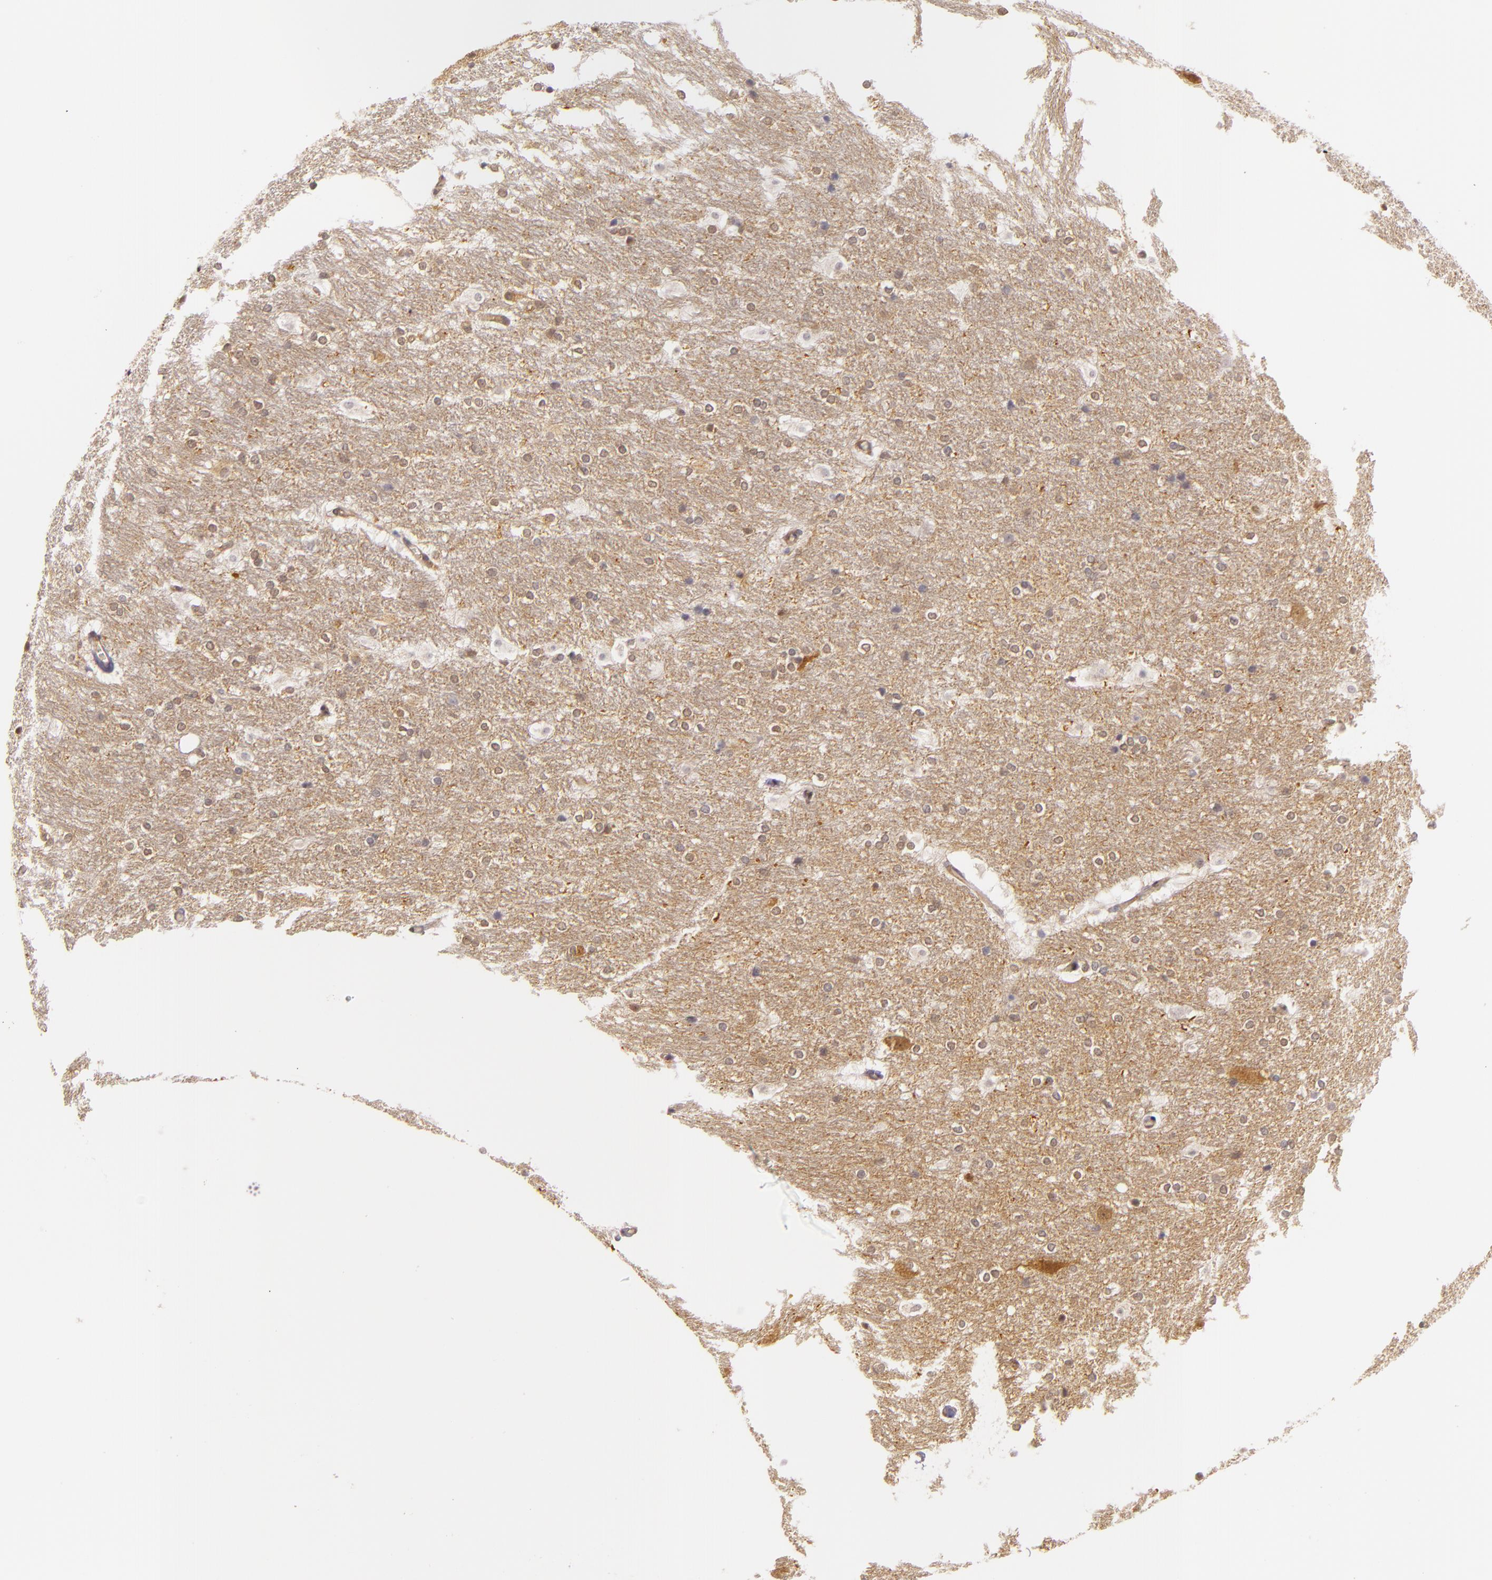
{"staining": {"intensity": "negative", "quantity": "none", "location": "none"}, "tissue": "hippocampus", "cell_type": "Glial cells", "image_type": "normal", "snomed": [{"axis": "morphology", "description": "Normal tissue, NOS"}, {"axis": "topography", "description": "Hippocampus"}], "caption": "High magnification brightfield microscopy of normal hippocampus stained with DAB (brown) and counterstained with hematoxylin (blue): glial cells show no significant positivity. Nuclei are stained in blue.", "gene": "TOM1", "patient": {"sex": "female", "age": 19}}